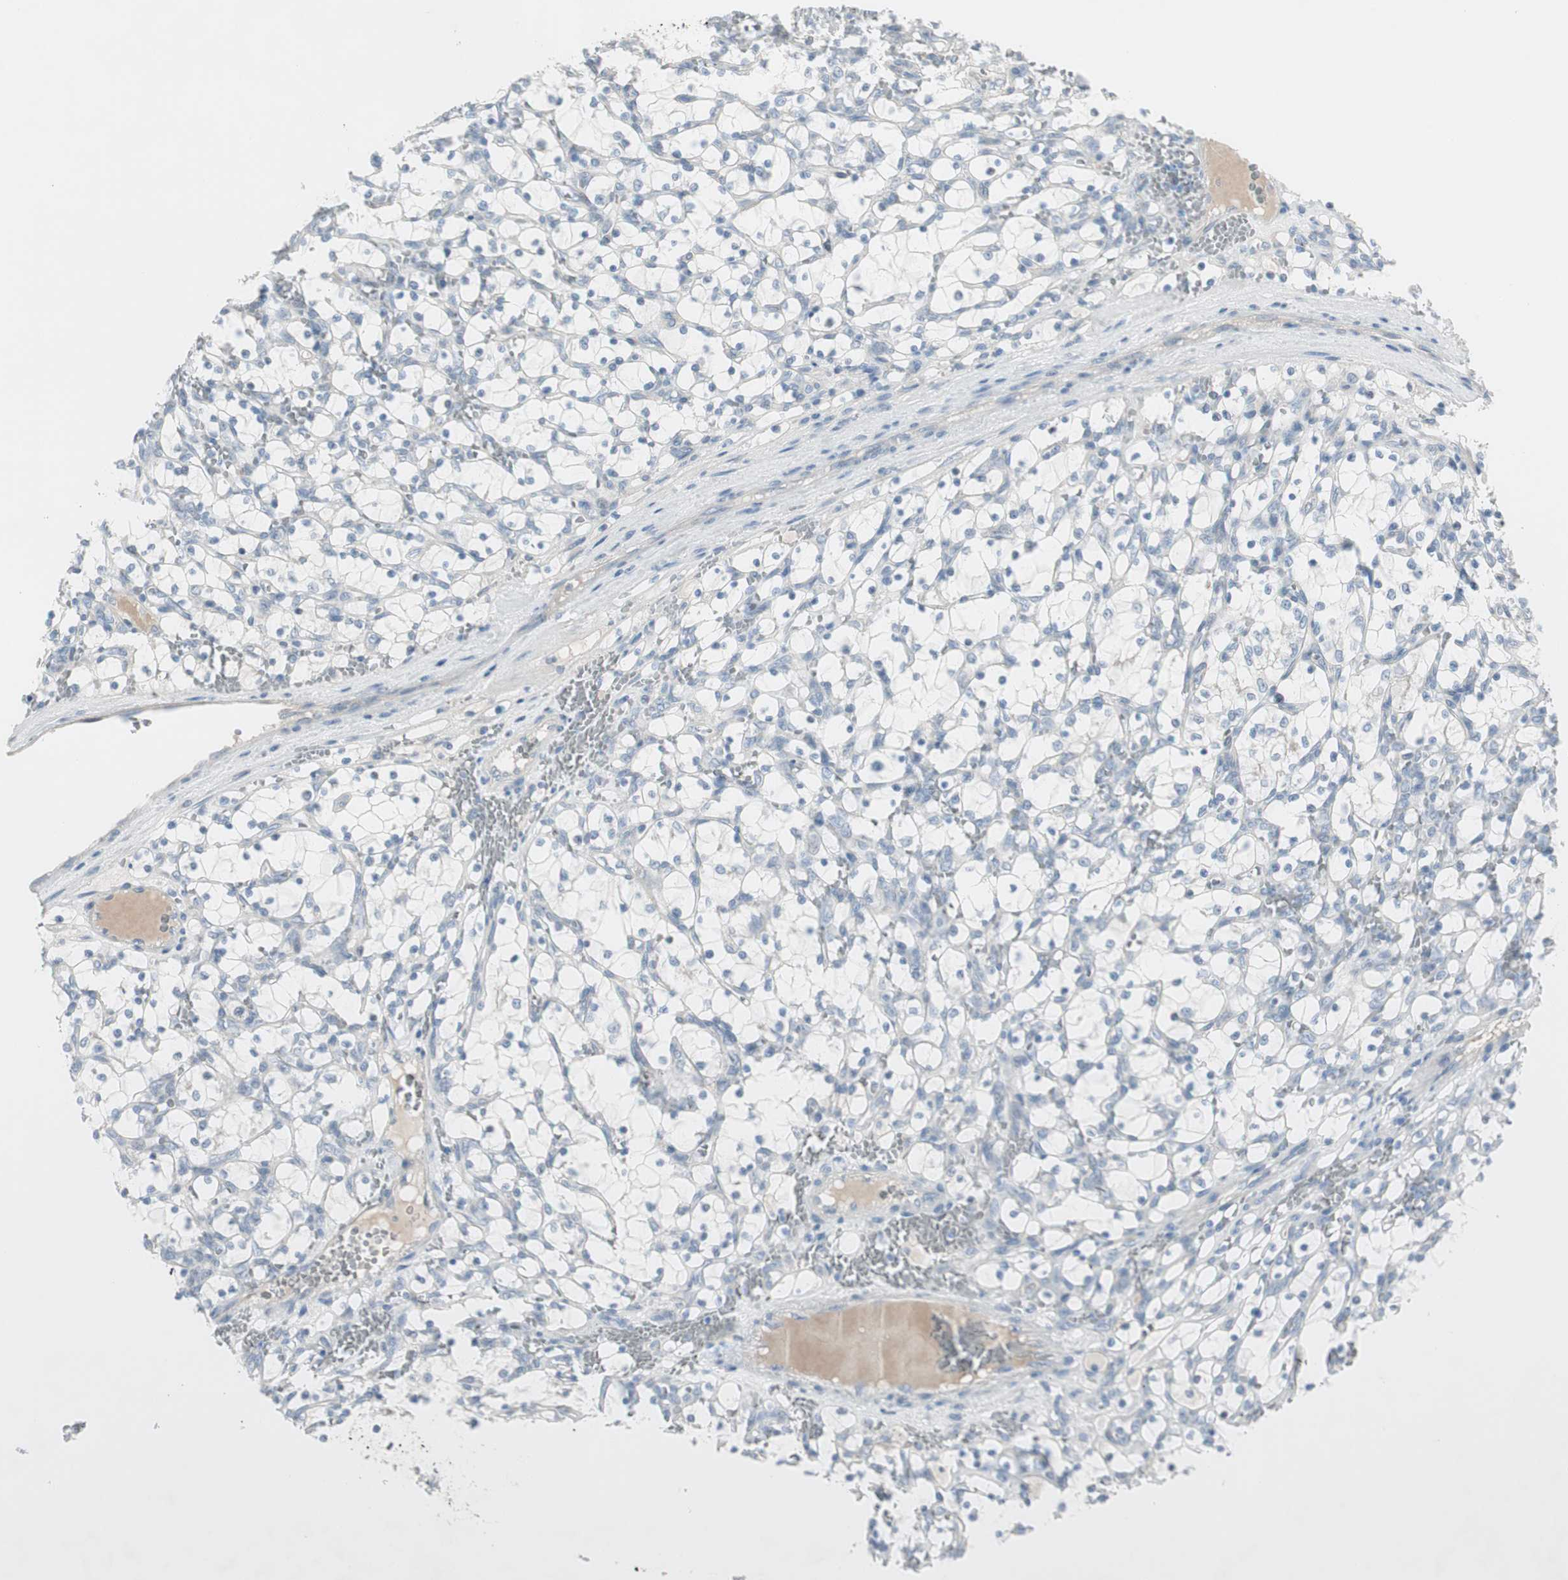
{"staining": {"intensity": "negative", "quantity": "none", "location": "none"}, "tissue": "renal cancer", "cell_type": "Tumor cells", "image_type": "cancer", "snomed": [{"axis": "morphology", "description": "Adenocarcinoma, NOS"}, {"axis": "topography", "description": "Kidney"}], "caption": "There is no significant positivity in tumor cells of renal cancer (adenocarcinoma).", "gene": "MAPRE3", "patient": {"sex": "female", "age": 69}}